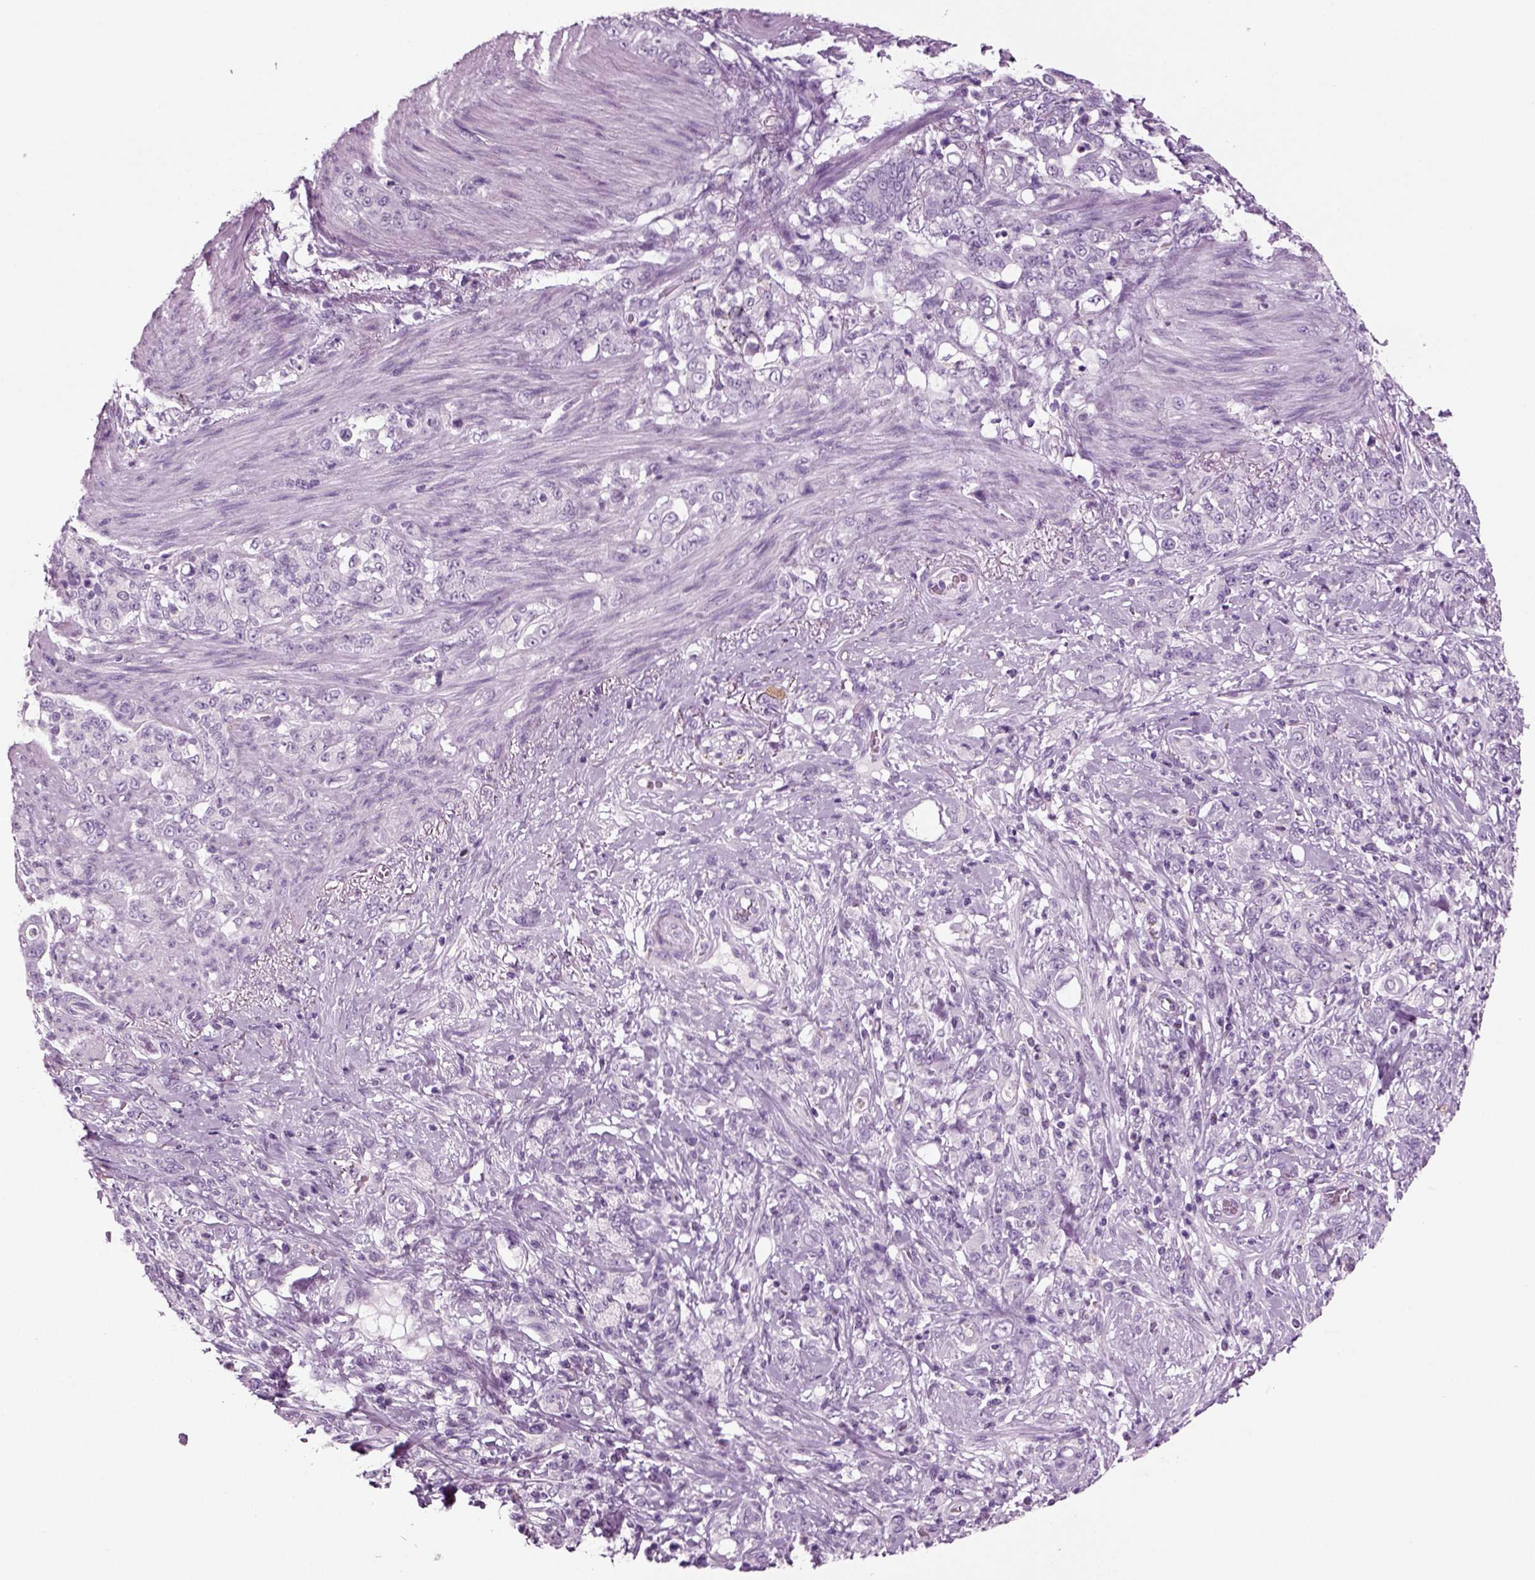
{"staining": {"intensity": "negative", "quantity": "none", "location": "none"}, "tissue": "stomach cancer", "cell_type": "Tumor cells", "image_type": "cancer", "snomed": [{"axis": "morphology", "description": "Adenocarcinoma, NOS"}, {"axis": "topography", "description": "Stomach"}], "caption": "The IHC photomicrograph has no significant expression in tumor cells of adenocarcinoma (stomach) tissue. Nuclei are stained in blue.", "gene": "CRABP1", "patient": {"sex": "female", "age": 79}}